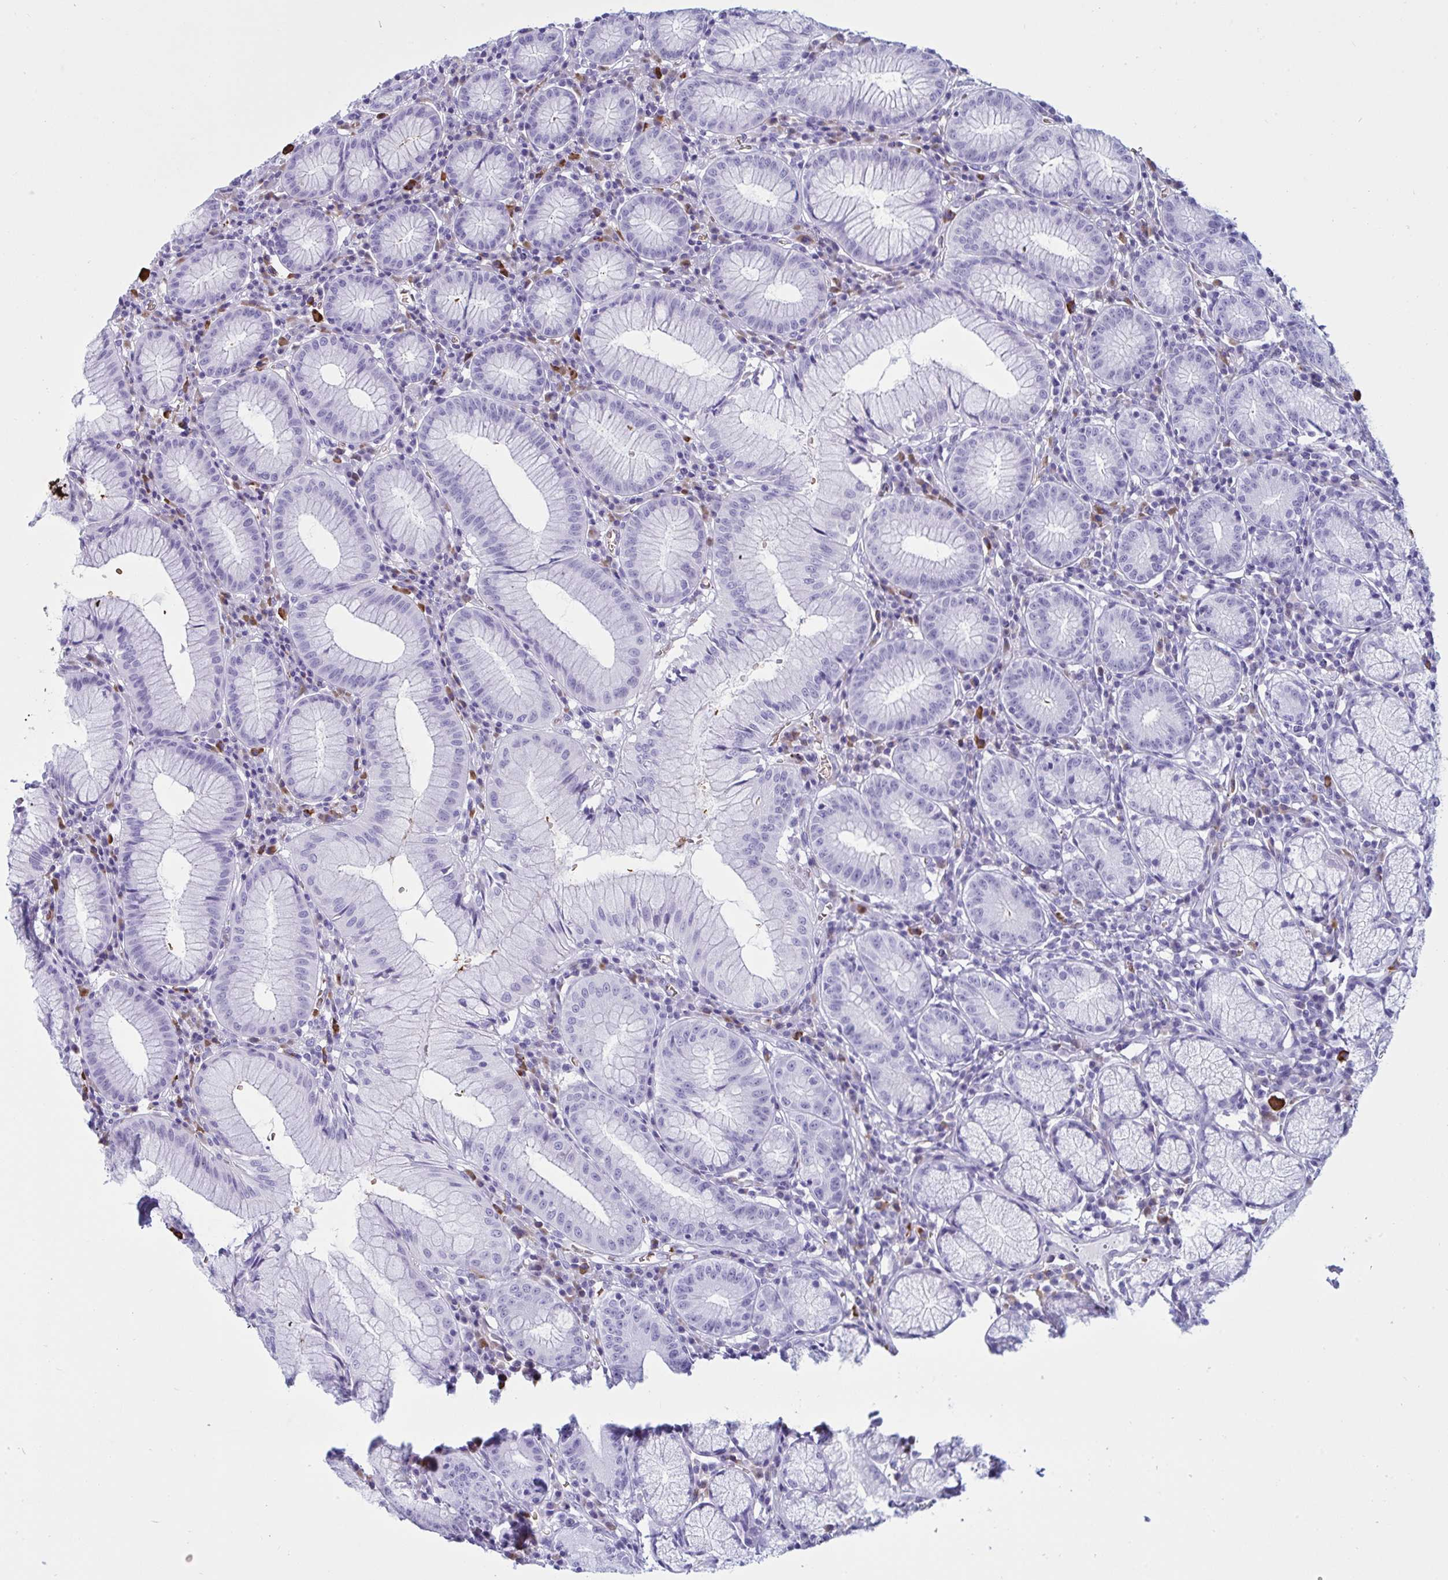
{"staining": {"intensity": "negative", "quantity": "none", "location": "none"}, "tissue": "stomach", "cell_type": "Glandular cells", "image_type": "normal", "snomed": [{"axis": "morphology", "description": "Normal tissue, NOS"}, {"axis": "topography", "description": "Stomach"}], "caption": "Immunohistochemical staining of benign human stomach exhibits no significant positivity in glandular cells.", "gene": "SLC2A1", "patient": {"sex": "male", "age": 55}}